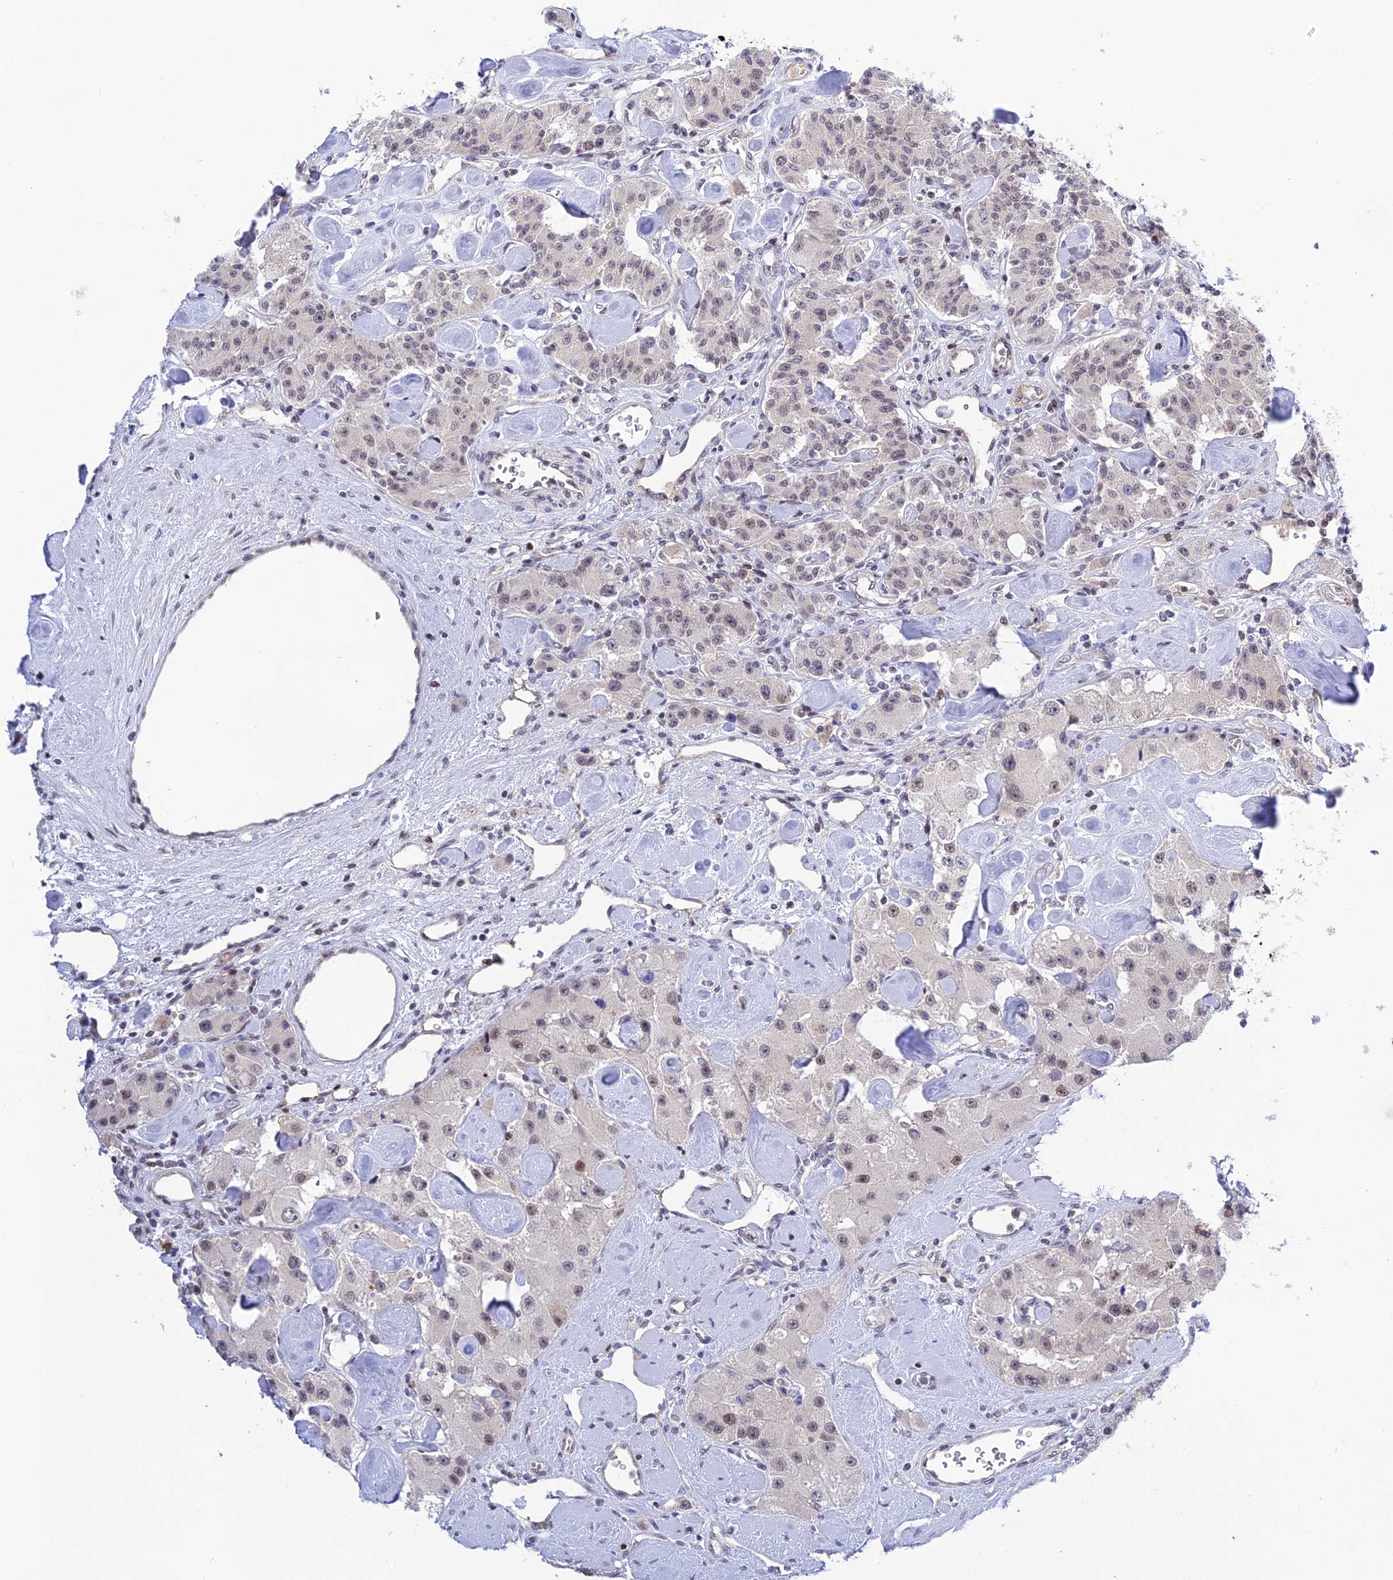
{"staining": {"intensity": "weak", "quantity": "<25%", "location": "nuclear"}, "tissue": "carcinoid", "cell_type": "Tumor cells", "image_type": "cancer", "snomed": [{"axis": "morphology", "description": "Carcinoid, malignant, NOS"}, {"axis": "topography", "description": "Pancreas"}], "caption": "DAB (3,3'-diaminobenzidine) immunohistochemical staining of carcinoid demonstrates no significant staining in tumor cells.", "gene": "TCEA1", "patient": {"sex": "male", "age": 41}}